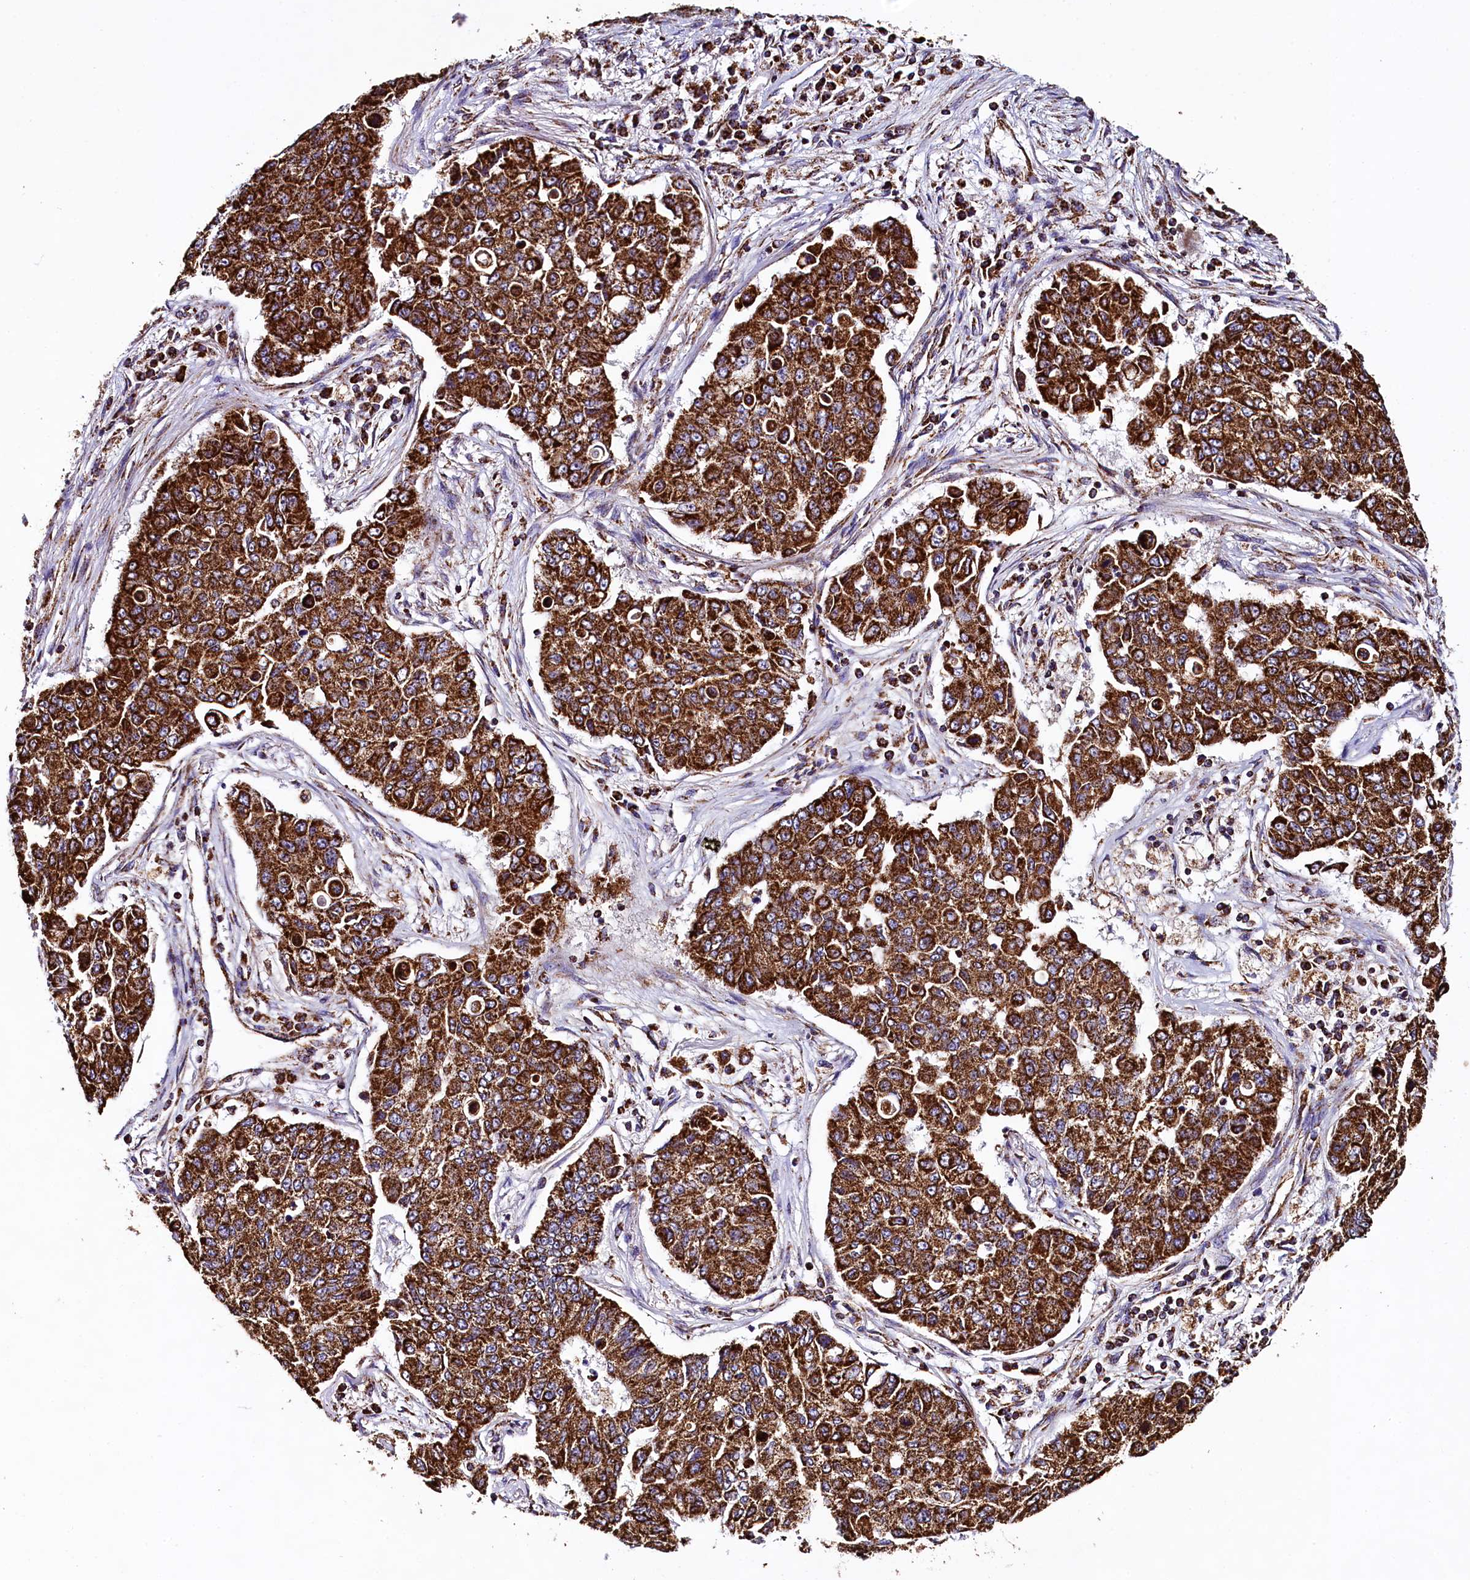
{"staining": {"intensity": "strong", "quantity": ">75%", "location": "cytoplasmic/membranous"}, "tissue": "lung cancer", "cell_type": "Tumor cells", "image_type": "cancer", "snomed": [{"axis": "morphology", "description": "Squamous cell carcinoma, NOS"}, {"axis": "topography", "description": "Lung"}], "caption": "A high-resolution micrograph shows immunohistochemistry (IHC) staining of lung squamous cell carcinoma, which reveals strong cytoplasmic/membranous staining in about >75% of tumor cells.", "gene": "KLC2", "patient": {"sex": "male", "age": 74}}